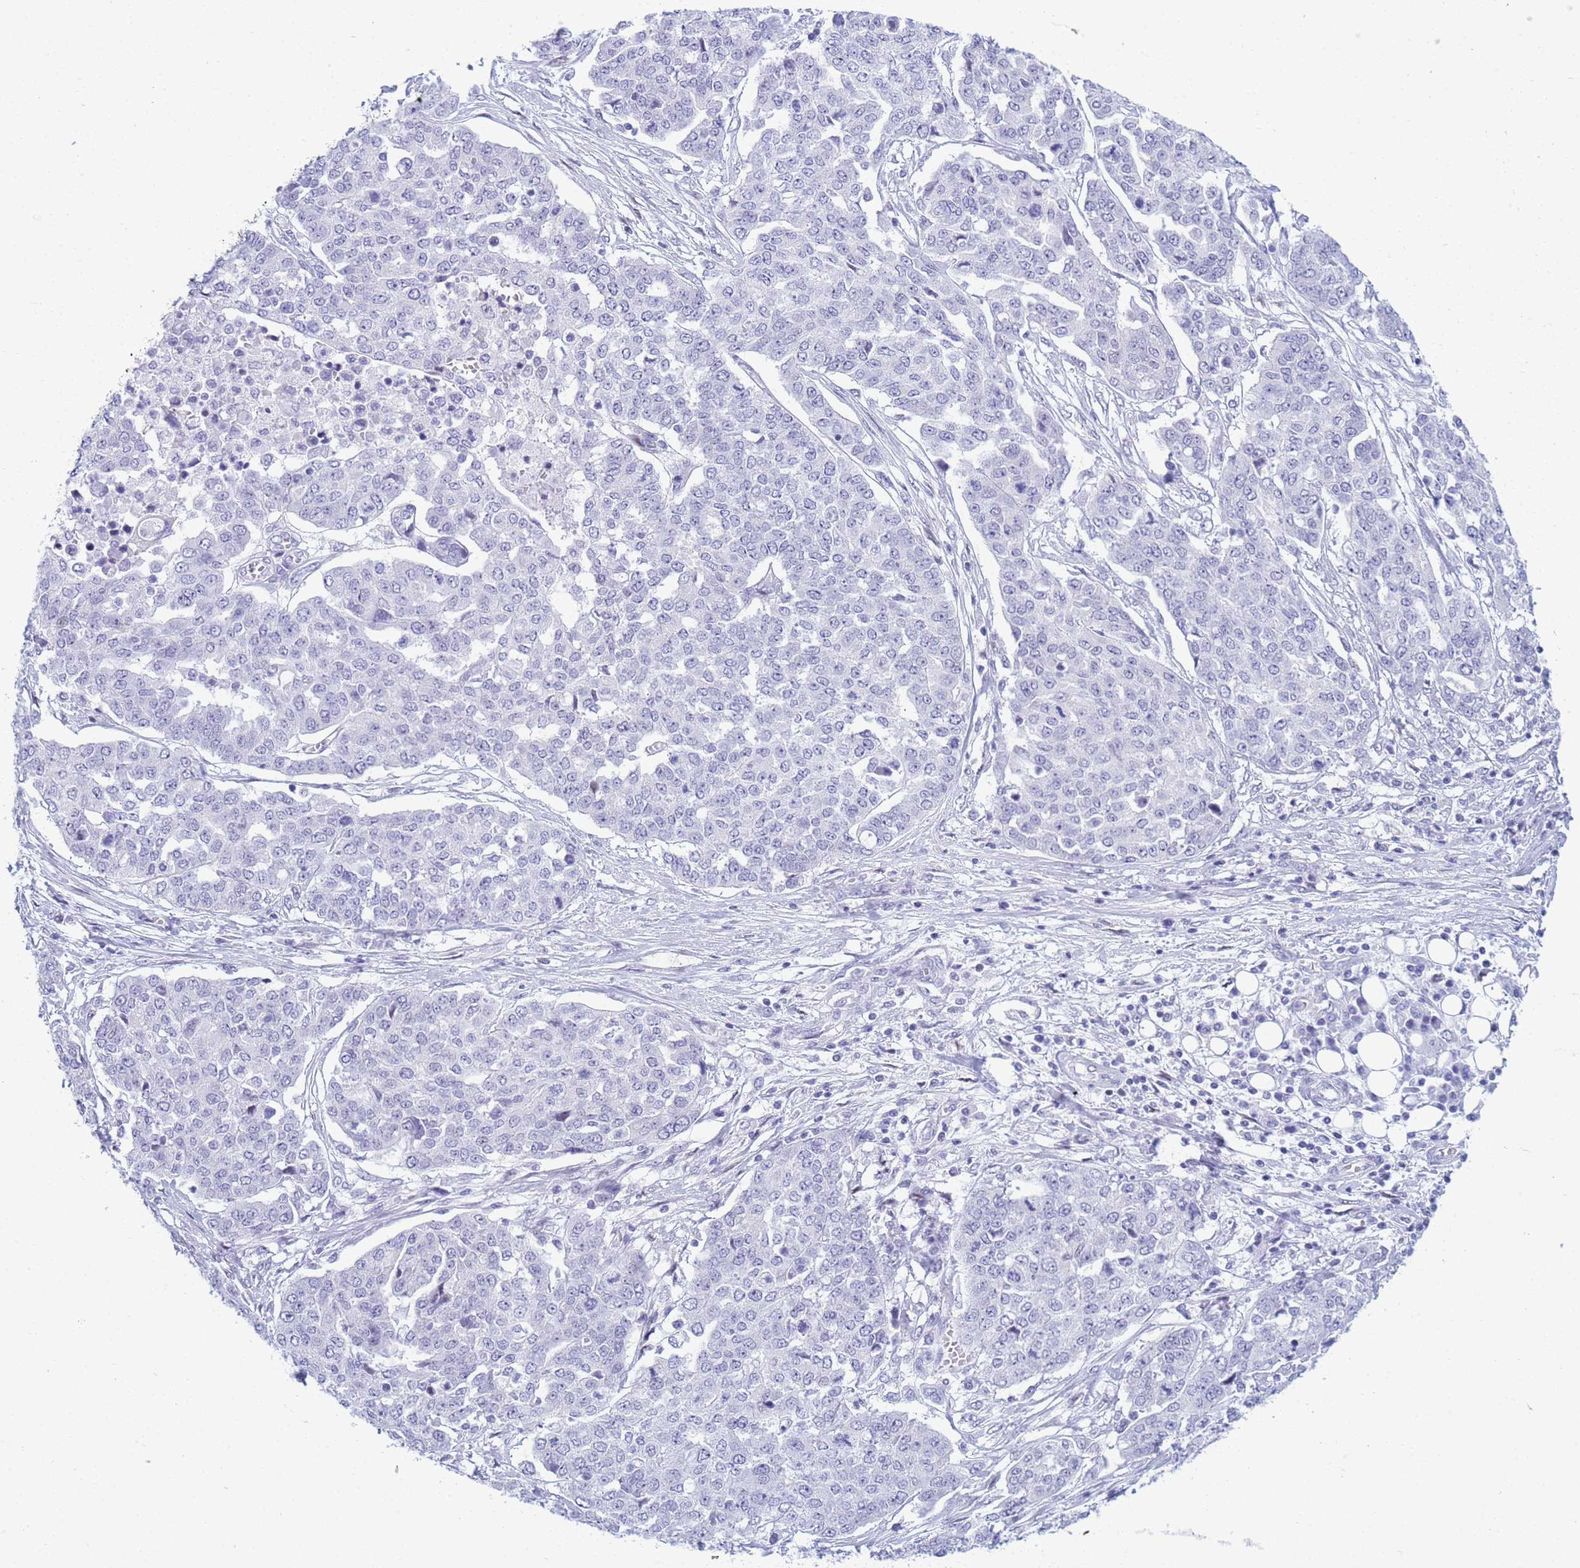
{"staining": {"intensity": "negative", "quantity": "none", "location": "none"}, "tissue": "ovarian cancer", "cell_type": "Tumor cells", "image_type": "cancer", "snomed": [{"axis": "morphology", "description": "Cystadenocarcinoma, serous, NOS"}, {"axis": "topography", "description": "Soft tissue"}, {"axis": "topography", "description": "Ovary"}], "caption": "Immunohistochemical staining of human ovarian serous cystadenocarcinoma shows no significant positivity in tumor cells.", "gene": "SNX20", "patient": {"sex": "female", "age": 57}}